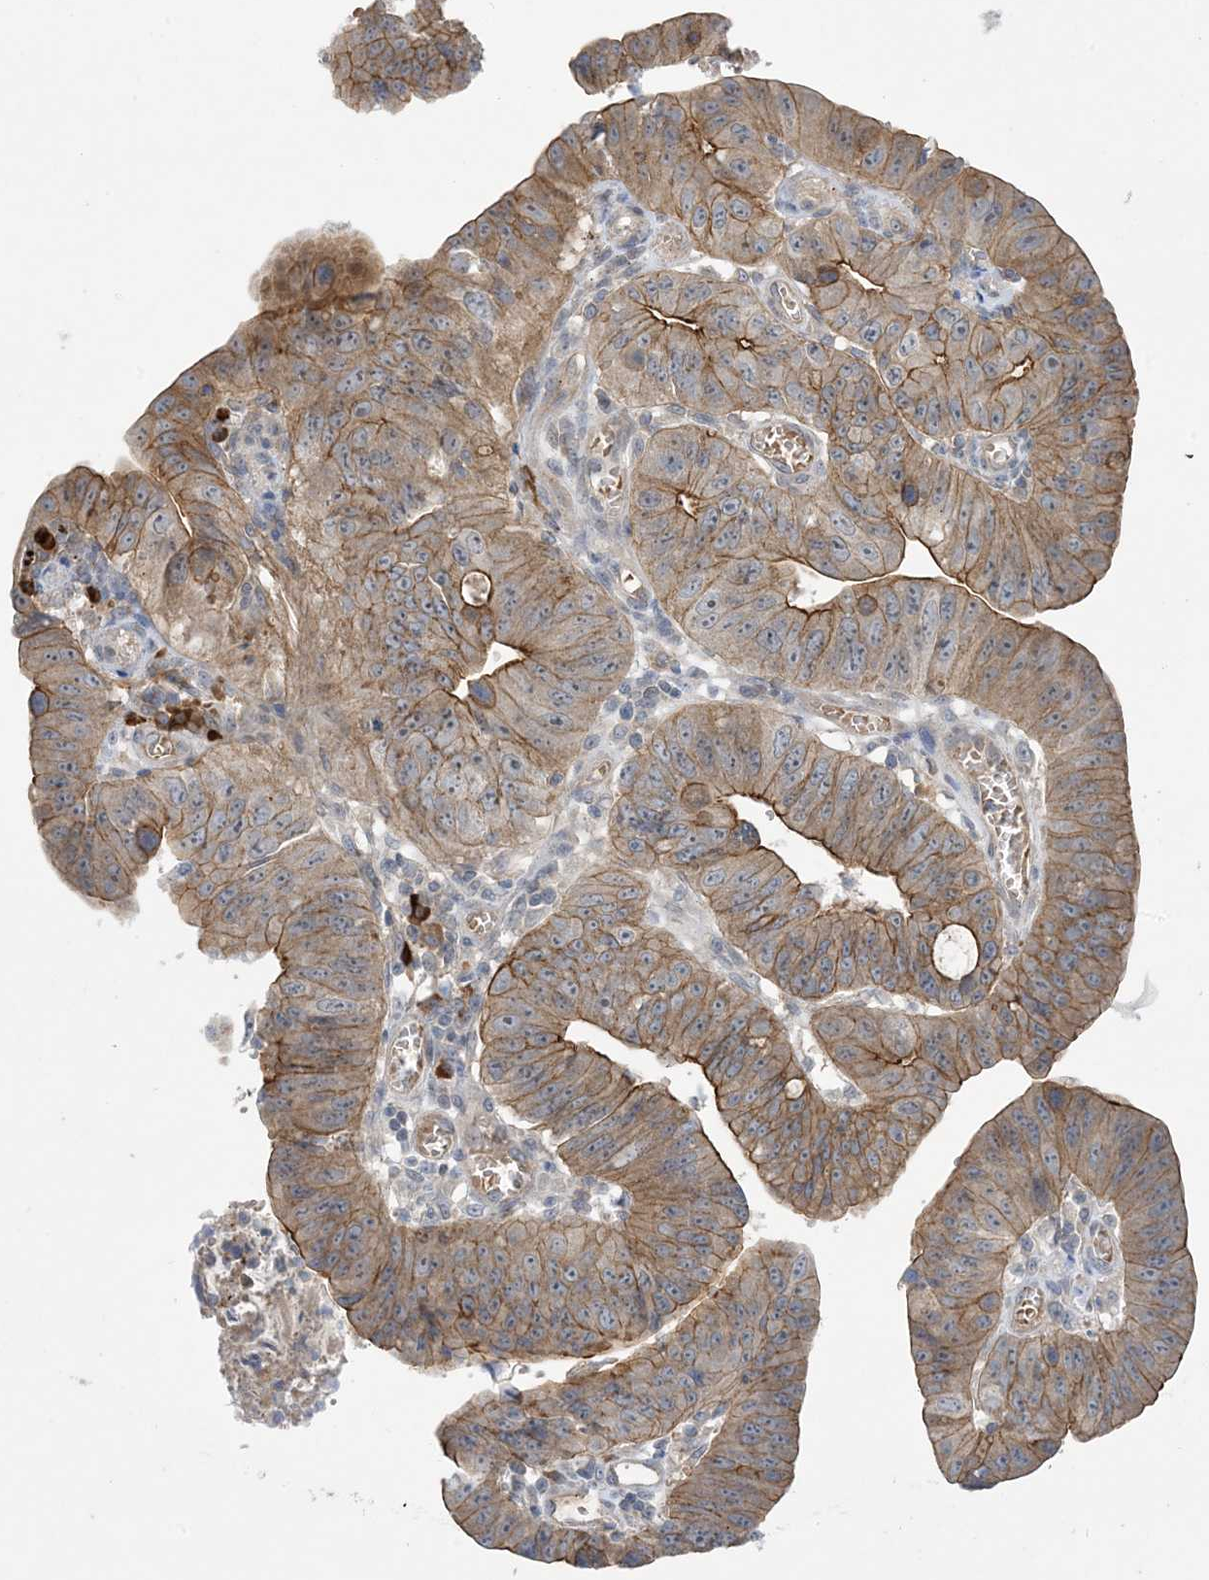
{"staining": {"intensity": "strong", "quantity": ">75%", "location": "cytoplasmic/membranous"}, "tissue": "stomach cancer", "cell_type": "Tumor cells", "image_type": "cancer", "snomed": [{"axis": "morphology", "description": "Adenocarcinoma, NOS"}, {"axis": "topography", "description": "Stomach"}], "caption": "Immunohistochemistry (IHC) micrograph of human stomach cancer stained for a protein (brown), which exhibits high levels of strong cytoplasmic/membranous staining in about >75% of tumor cells.", "gene": "AOC1", "patient": {"sex": "male", "age": 59}}